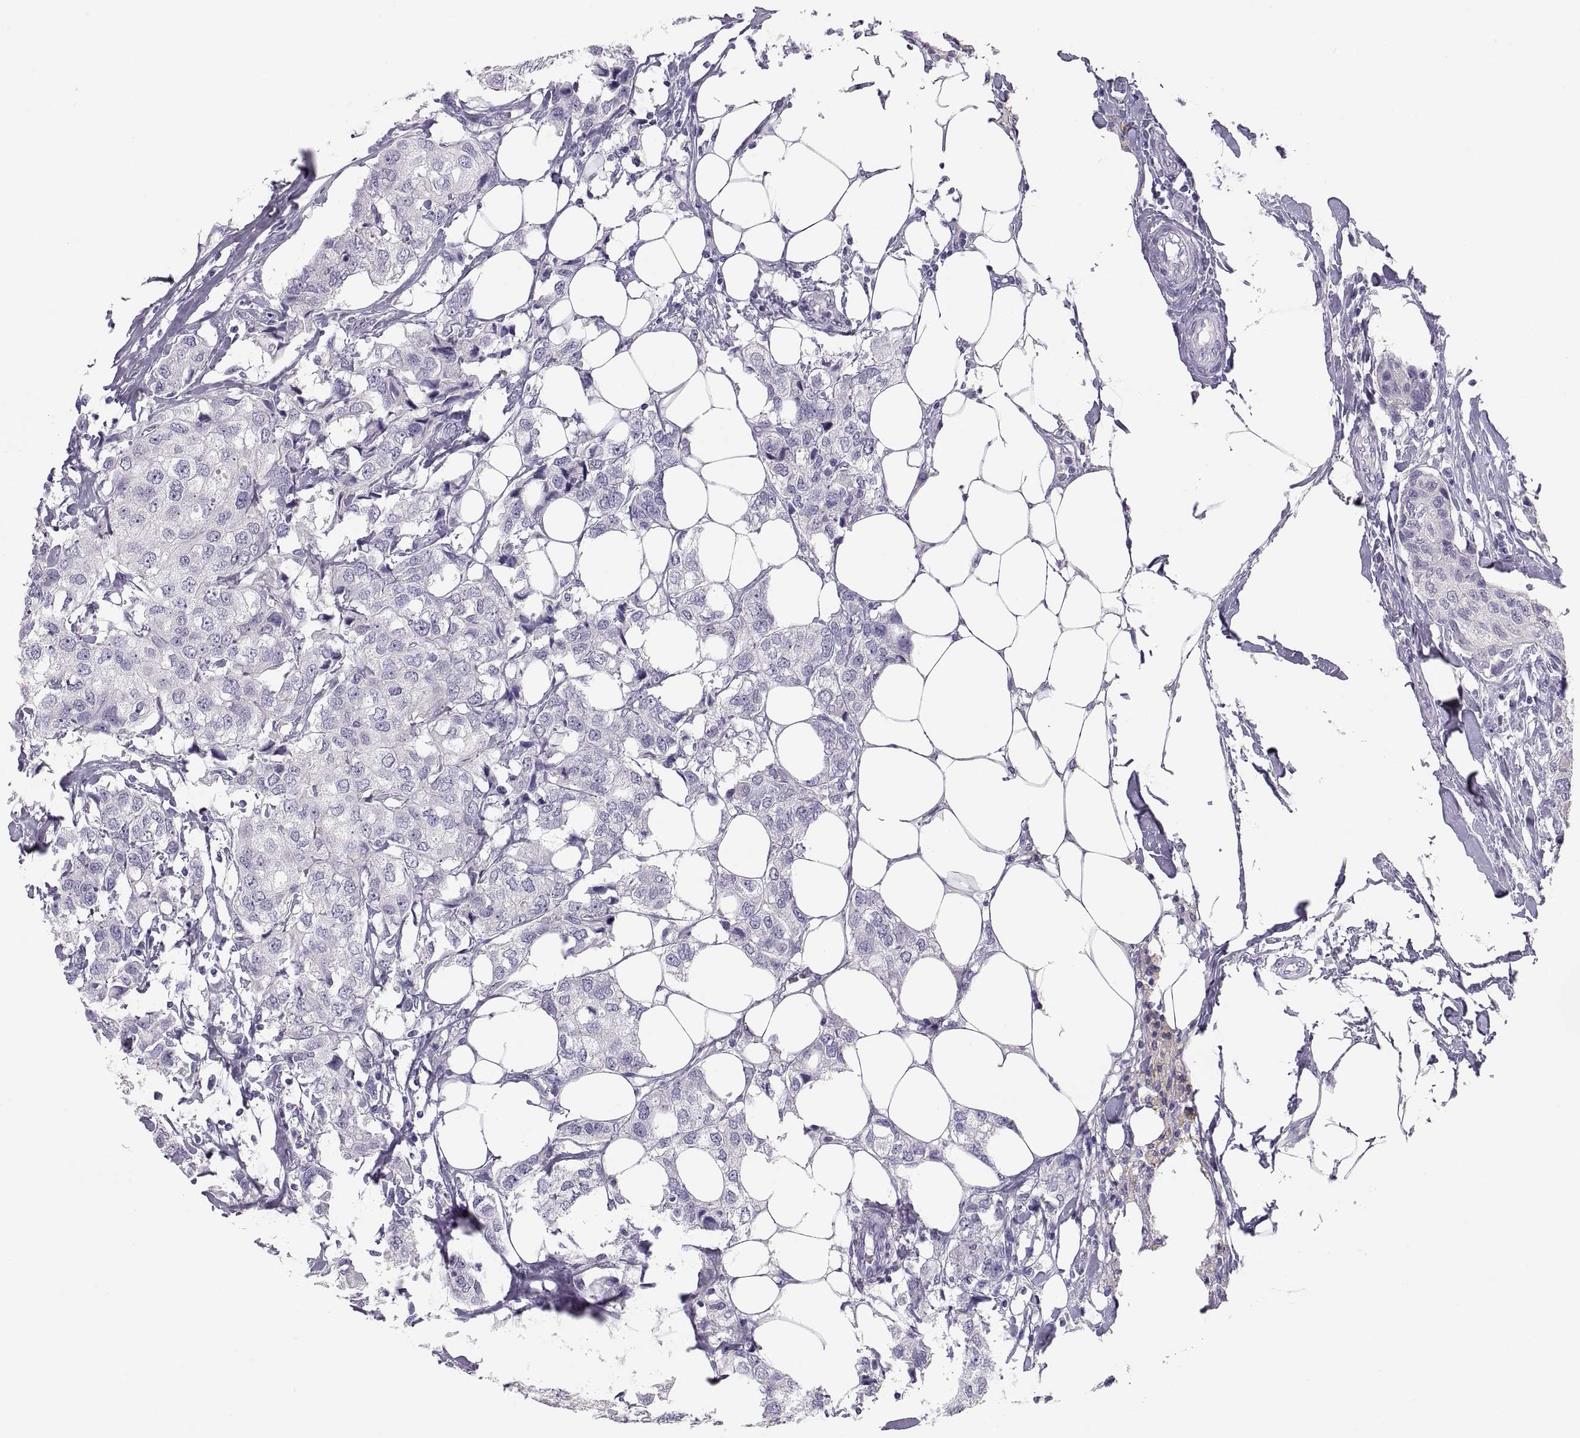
{"staining": {"intensity": "negative", "quantity": "none", "location": "none"}, "tissue": "breast cancer", "cell_type": "Tumor cells", "image_type": "cancer", "snomed": [{"axis": "morphology", "description": "Duct carcinoma"}, {"axis": "topography", "description": "Breast"}], "caption": "Micrograph shows no significant protein positivity in tumor cells of infiltrating ductal carcinoma (breast).", "gene": "MAGEB2", "patient": {"sex": "female", "age": 80}}